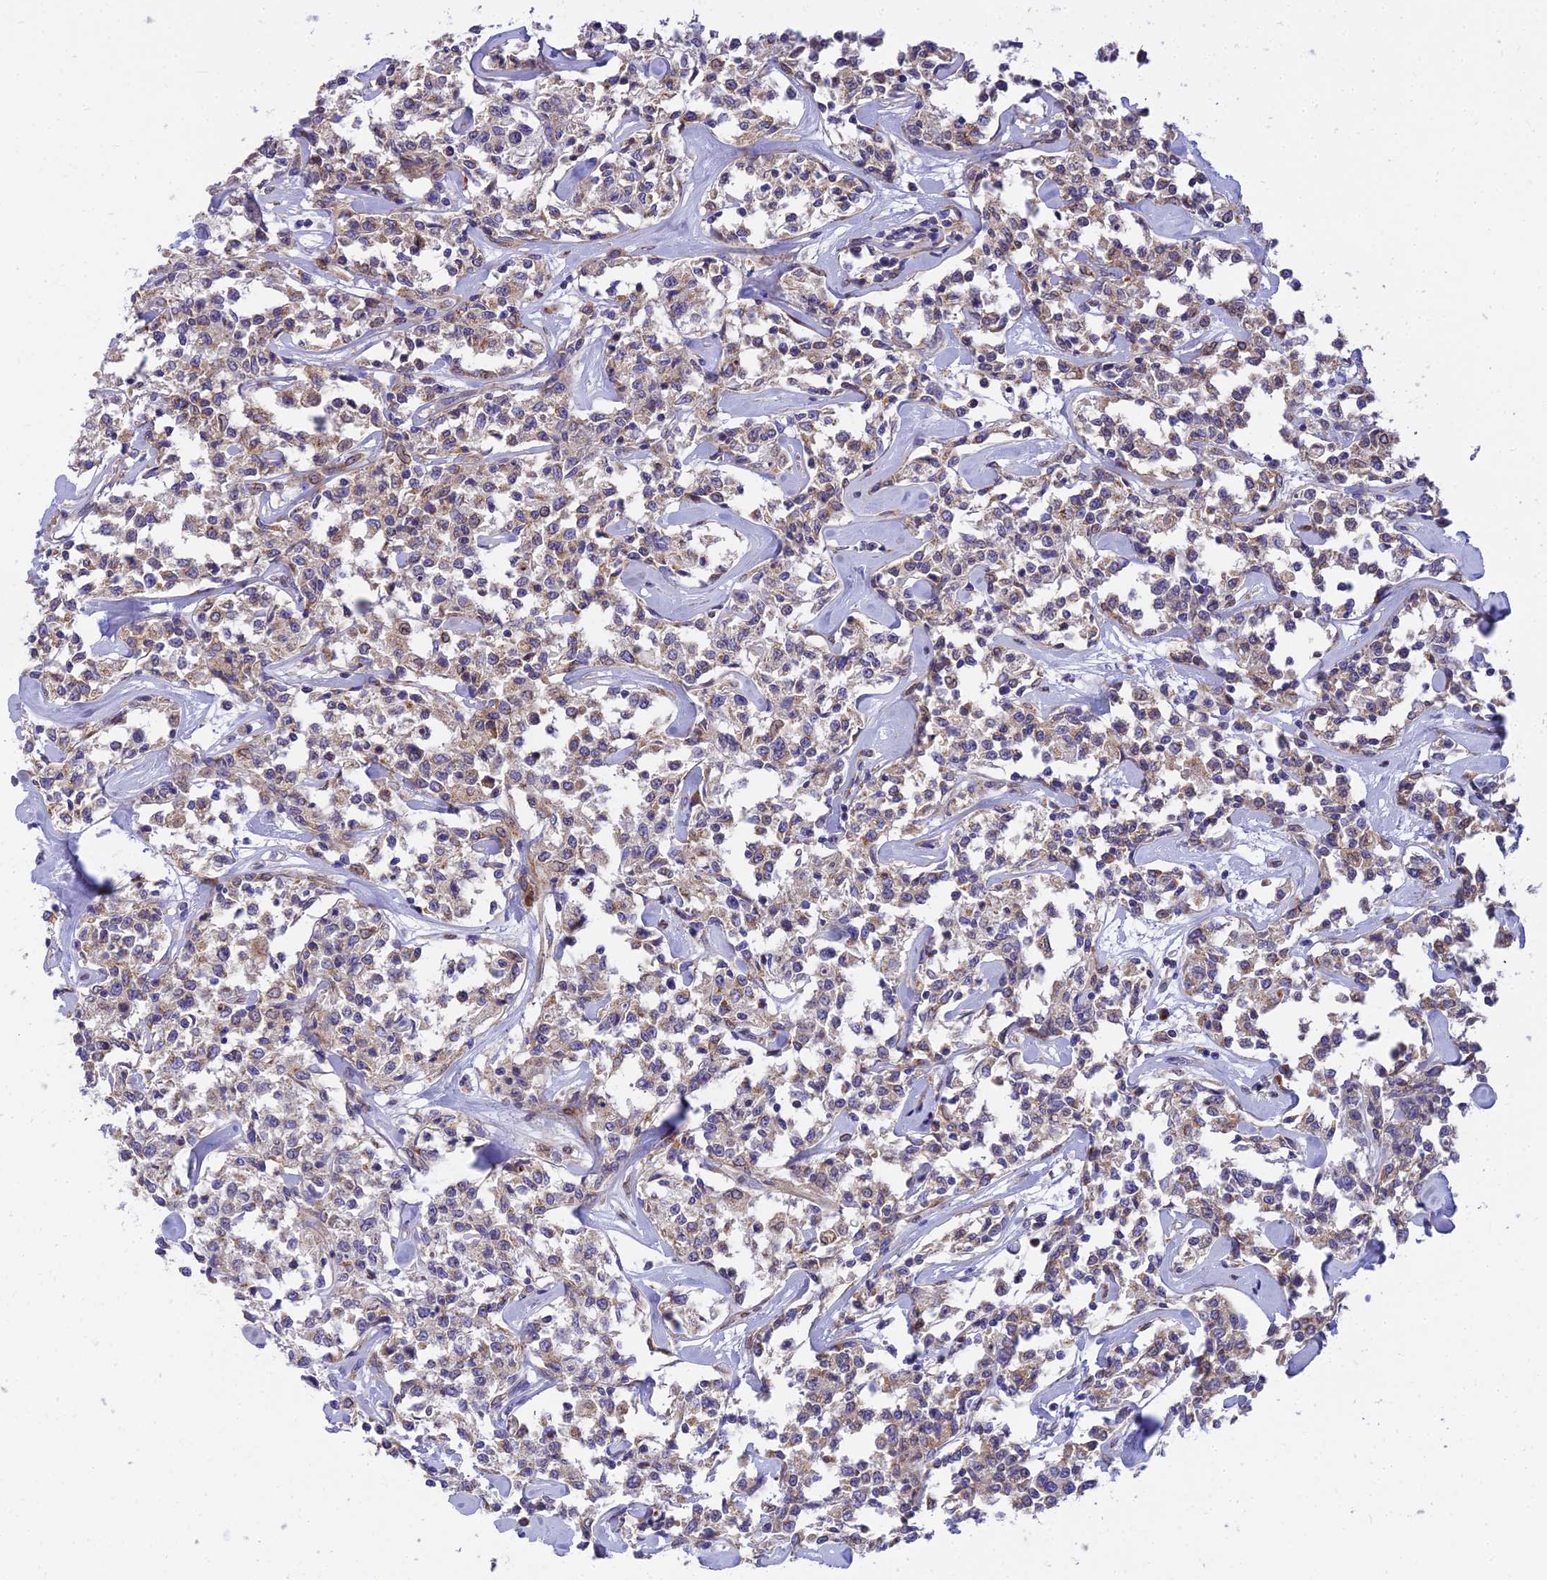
{"staining": {"intensity": "weak", "quantity": "25%-75%", "location": "cytoplasmic/membranous"}, "tissue": "lymphoma", "cell_type": "Tumor cells", "image_type": "cancer", "snomed": [{"axis": "morphology", "description": "Malignant lymphoma, non-Hodgkin's type, Low grade"}, {"axis": "topography", "description": "Small intestine"}], "caption": "Immunohistochemical staining of human malignant lymphoma, non-Hodgkin's type (low-grade) demonstrates low levels of weak cytoplasmic/membranous staining in approximately 25%-75% of tumor cells.", "gene": "CLCN7", "patient": {"sex": "female", "age": 59}}